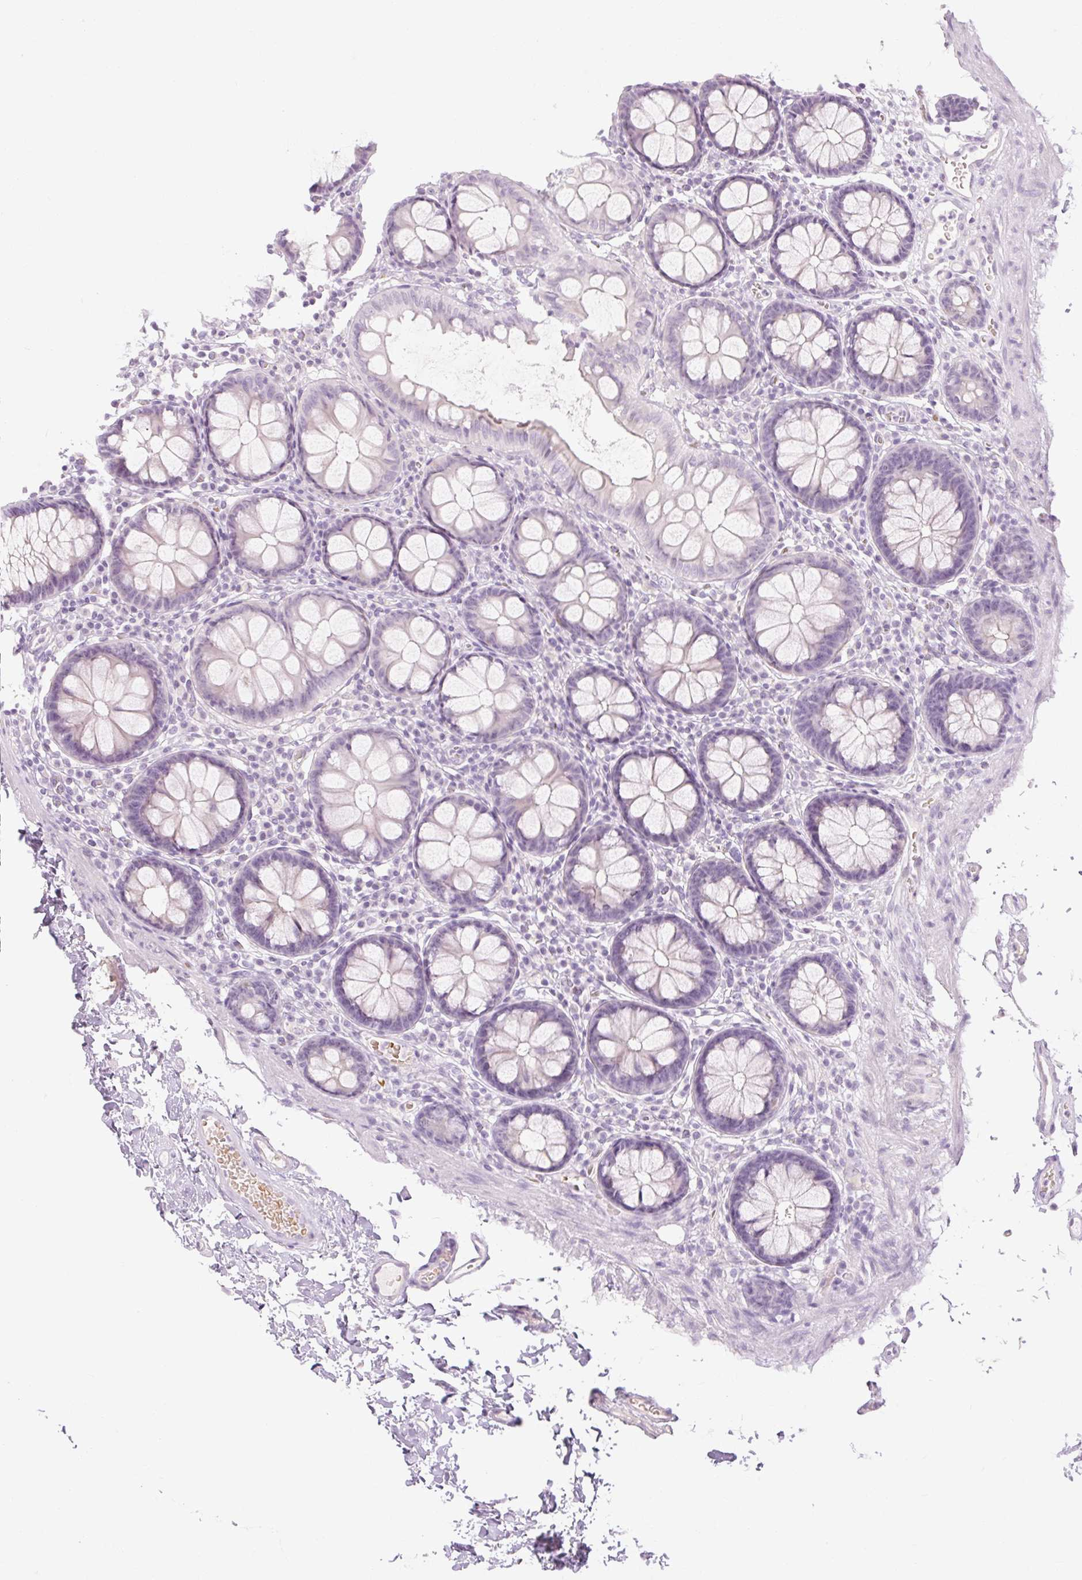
{"staining": {"intensity": "negative", "quantity": "none", "location": "none"}, "tissue": "colon", "cell_type": "Endothelial cells", "image_type": "normal", "snomed": [{"axis": "morphology", "description": "Normal tissue, NOS"}, {"axis": "topography", "description": "Colon"}, {"axis": "topography", "description": "Peripheral nerve tissue"}], "caption": "Image shows no significant protein expression in endothelial cells of normal colon.", "gene": "TAF1L", "patient": {"sex": "male", "age": 84}}